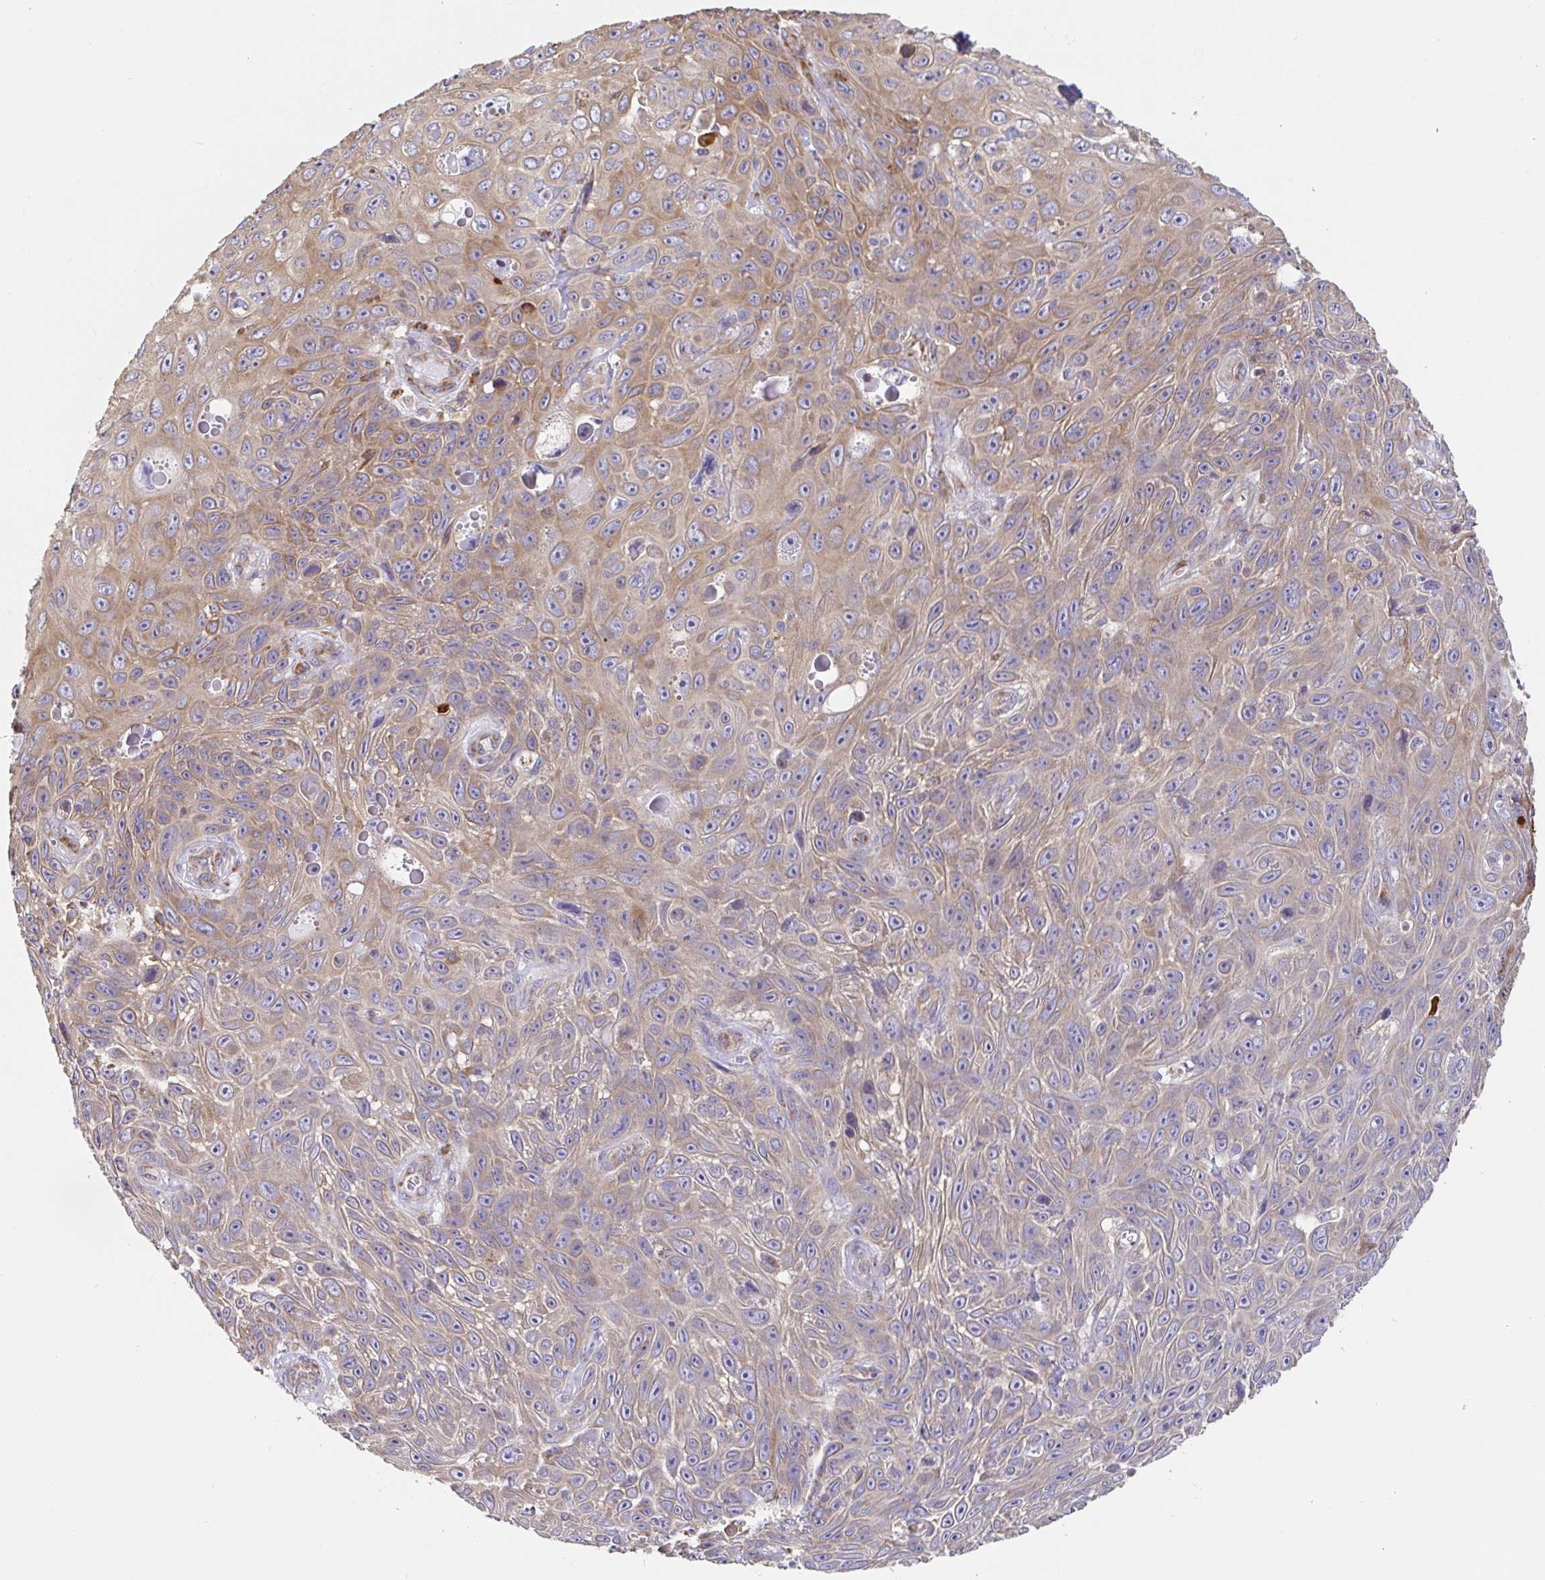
{"staining": {"intensity": "moderate", "quantity": ">75%", "location": "cytoplasmic/membranous"}, "tissue": "skin cancer", "cell_type": "Tumor cells", "image_type": "cancer", "snomed": [{"axis": "morphology", "description": "Squamous cell carcinoma, NOS"}, {"axis": "topography", "description": "Skin"}], "caption": "Approximately >75% of tumor cells in skin cancer (squamous cell carcinoma) demonstrate moderate cytoplasmic/membranous protein positivity as visualized by brown immunohistochemical staining.", "gene": "PDPK1", "patient": {"sex": "male", "age": 82}}